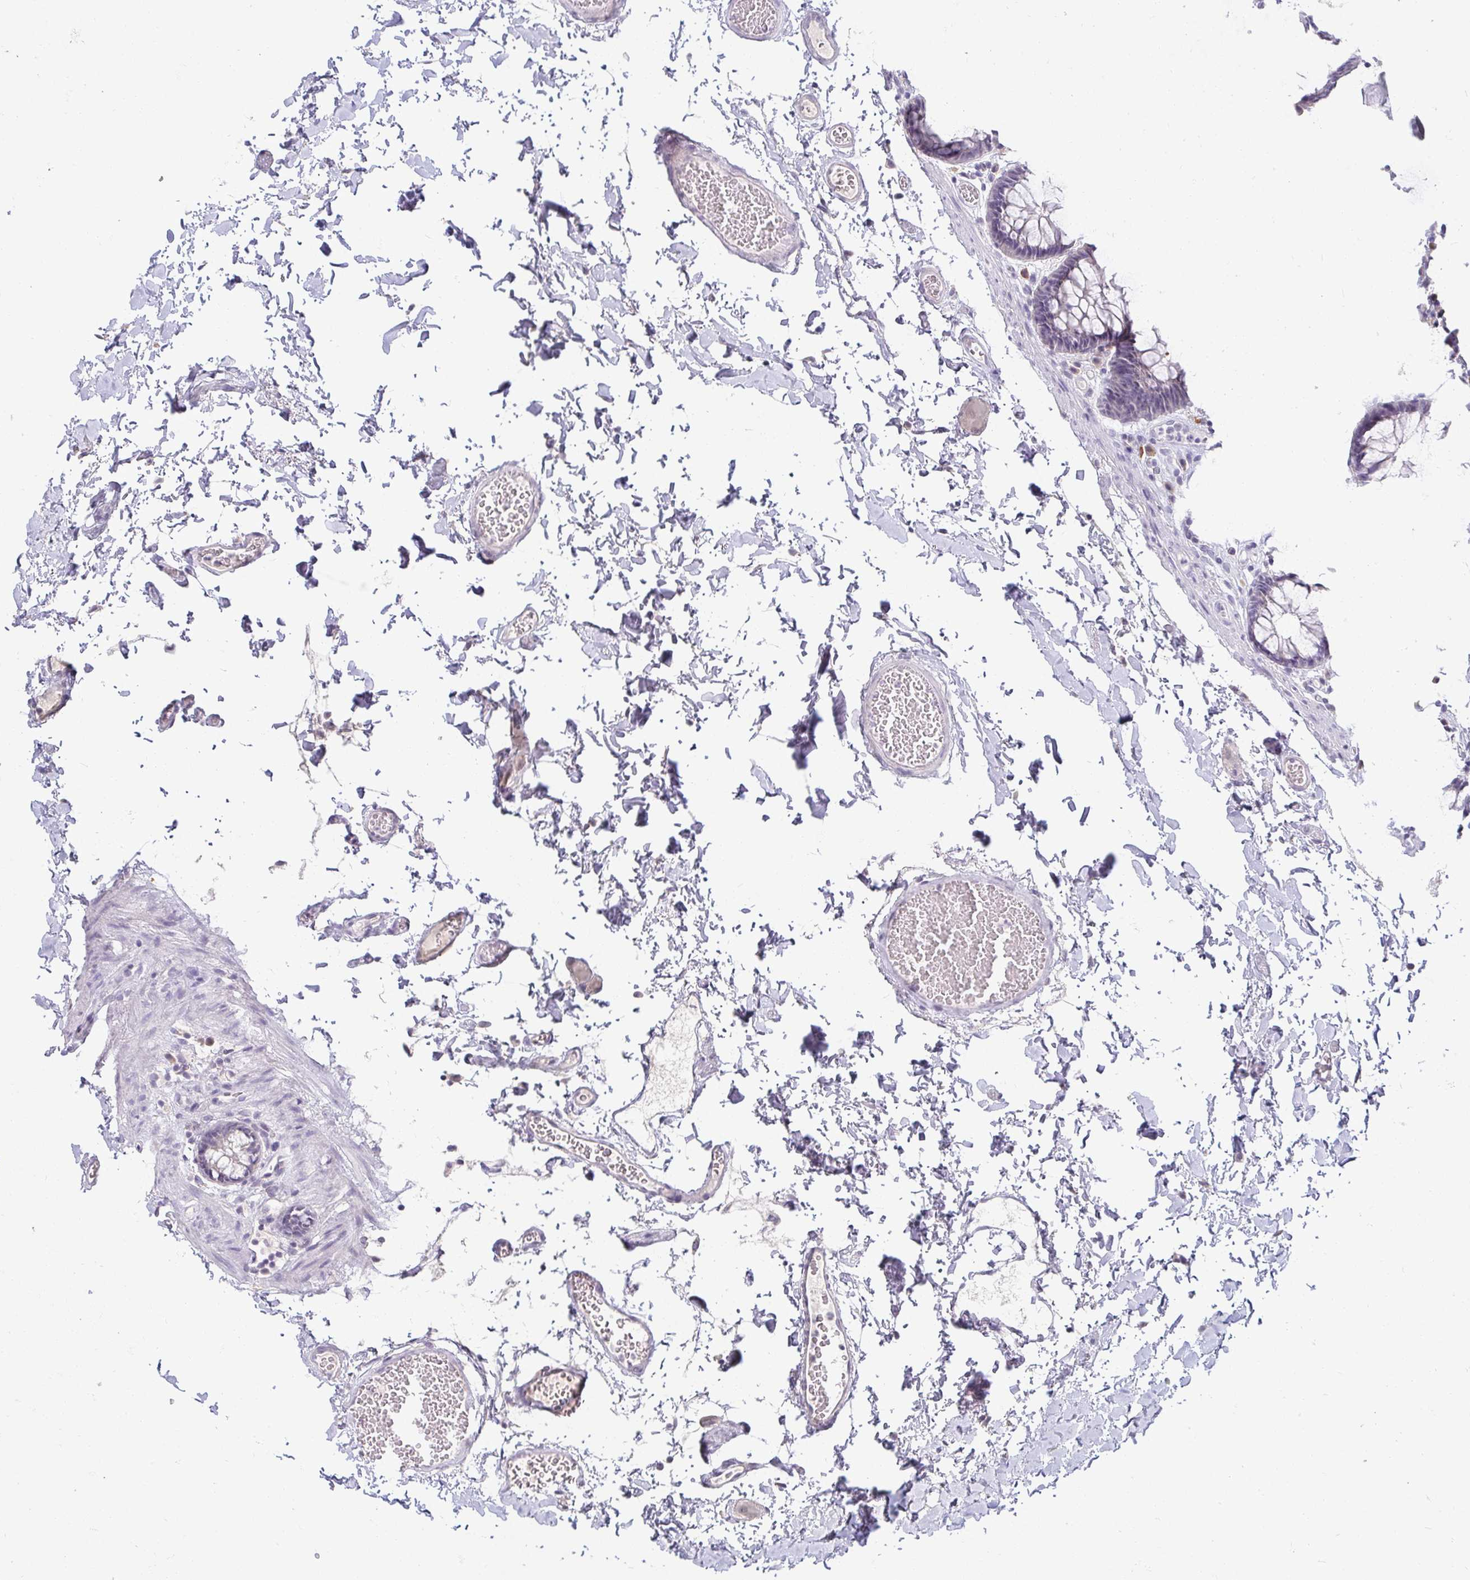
{"staining": {"intensity": "negative", "quantity": "none", "location": "none"}, "tissue": "colon", "cell_type": "Endothelial cells", "image_type": "normal", "snomed": [{"axis": "morphology", "description": "Normal tissue, NOS"}, {"axis": "topography", "description": "Colon"}, {"axis": "topography", "description": "Peripheral nerve tissue"}], "caption": "Protein analysis of normal colon demonstrates no significant positivity in endothelial cells. (Brightfield microscopy of DAB (3,3'-diaminobenzidine) immunohistochemistry (IHC) at high magnification).", "gene": "DDN", "patient": {"sex": "male", "age": 84}}